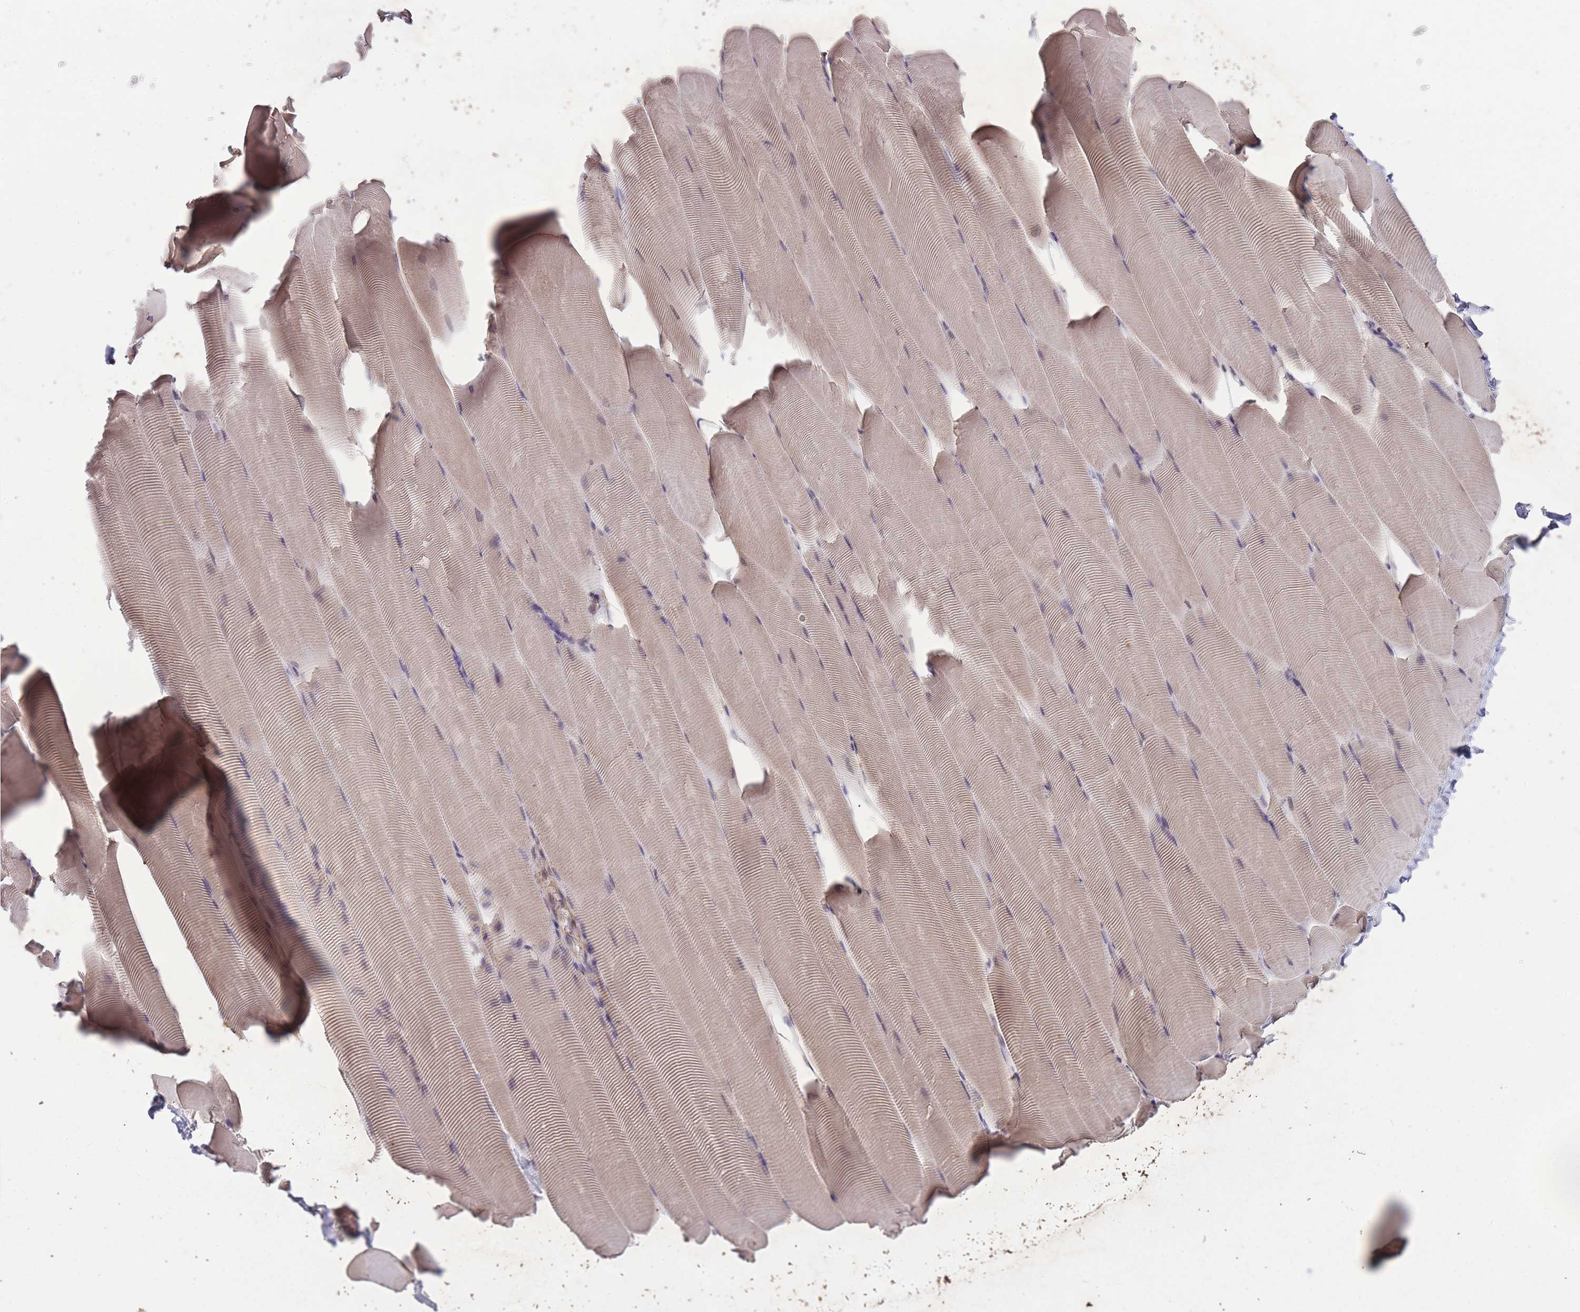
{"staining": {"intensity": "weak", "quantity": "25%-75%", "location": "cytoplasmic/membranous,nuclear"}, "tissue": "skeletal muscle", "cell_type": "Myocytes", "image_type": "normal", "snomed": [{"axis": "morphology", "description": "Normal tissue, NOS"}, {"axis": "topography", "description": "Skeletal muscle"}], "caption": "Immunohistochemistry (DAB) staining of benign human skeletal muscle demonstrates weak cytoplasmic/membranous,nuclear protein staining in about 25%-75% of myocytes.", "gene": "GGT5", "patient": {"sex": "male", "age": 25}}